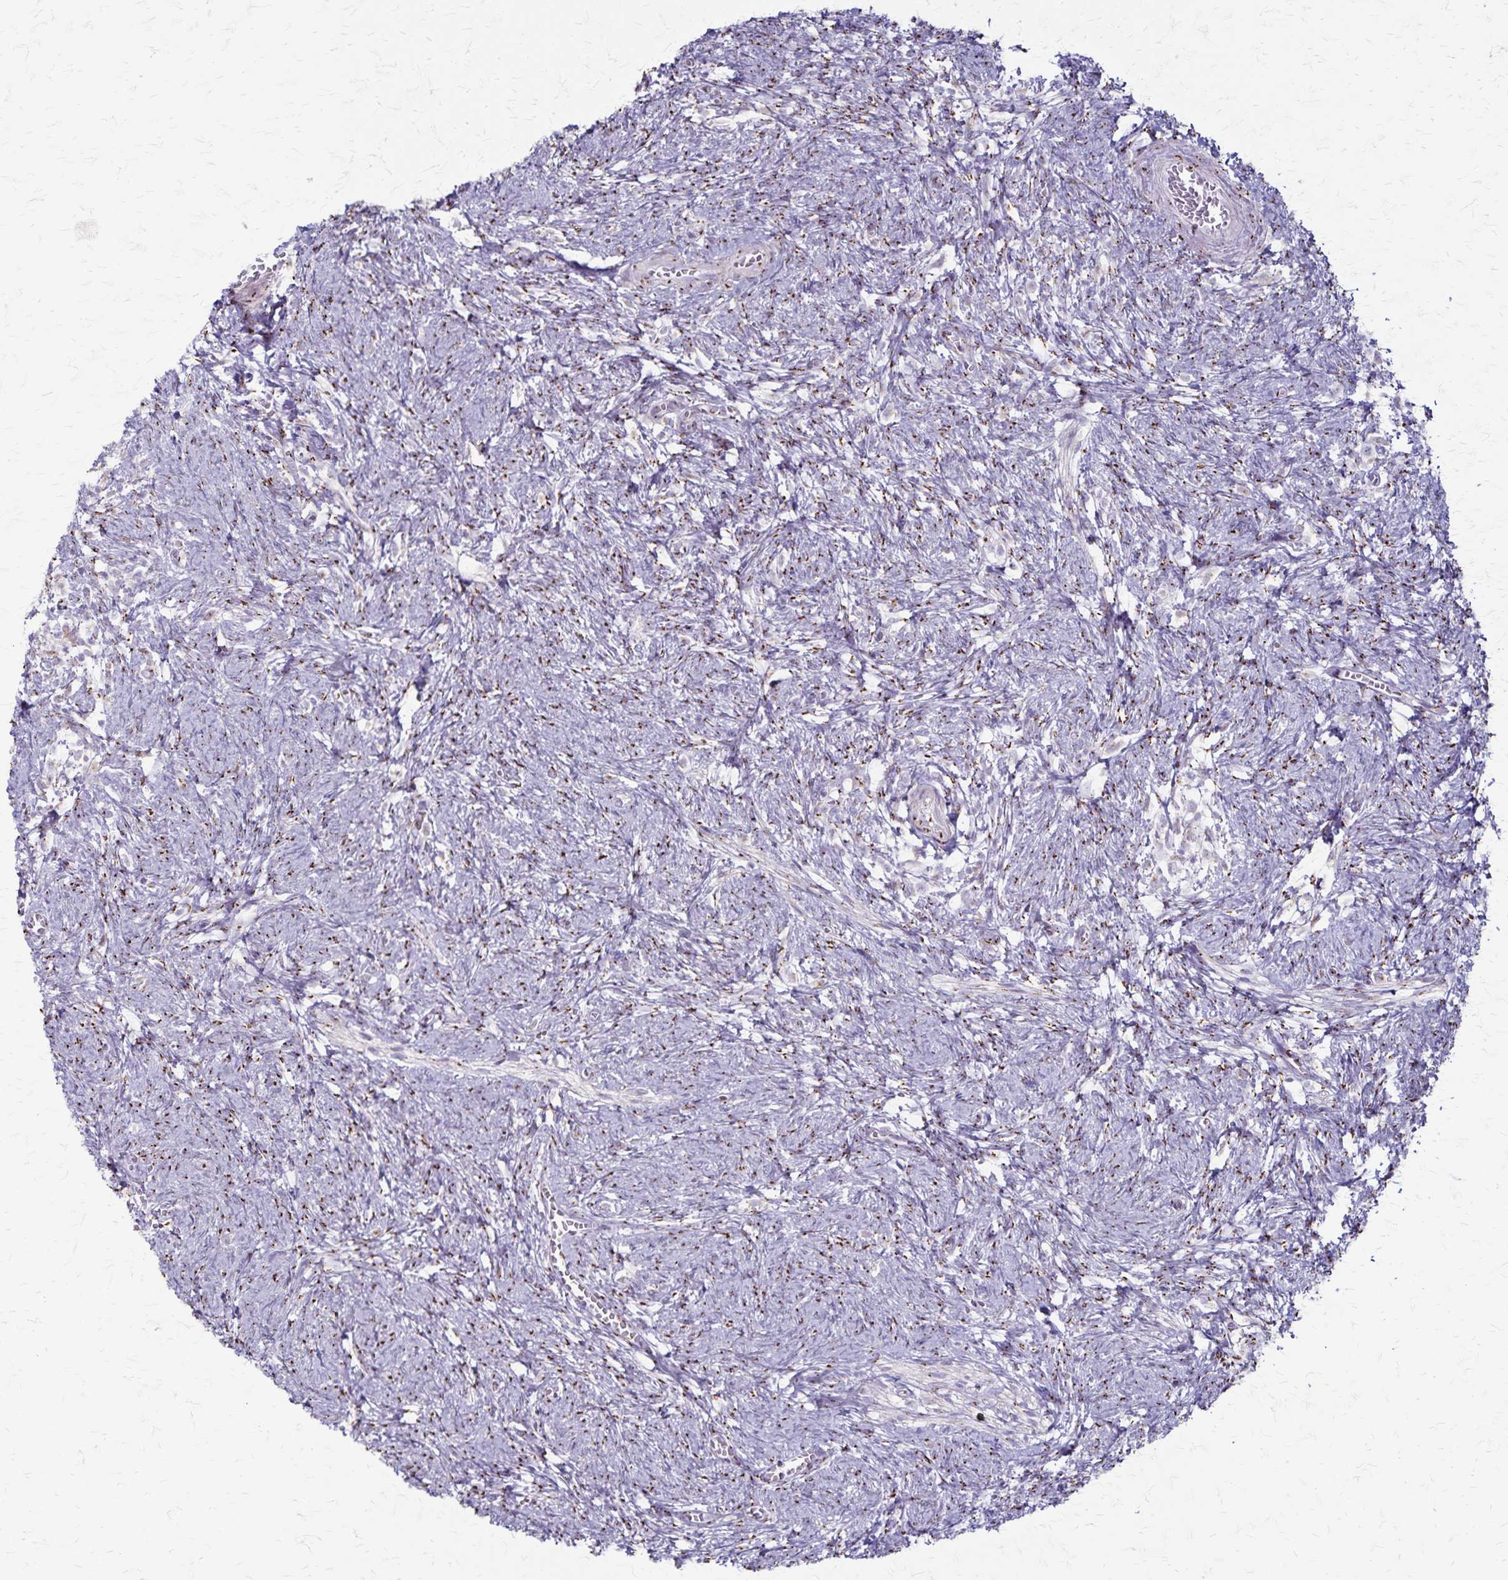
{"staining": {"intensity": "moderate", "quantity": "25%-75%", "location": "cytoplasmic/membranous"}, "tissue": "ovary", "cell_type": "Follicle cells", "image_type": "normal", "snomed": [{"axis": "morphology", "description": "Normal tissue, NOS"}, {"axis": "topography", "description": "Ovary"}], "caption": "High-magnification brightfield microscopy of normal ovary stained with DAB (brown) and counterstained with hematoxylin (blue). follicle cells exhibit moderate cytoplasmic/membranous expression is seen in about25%-75% of cells. The protein is stained brown, and the nuclei are stained in blue (DAB (3,3'-diaminobenzidine) IHC with brightfield microscopy, high magnification).", "gene": "MCFD2", "patient": {"sex": "female", "age": 41}}